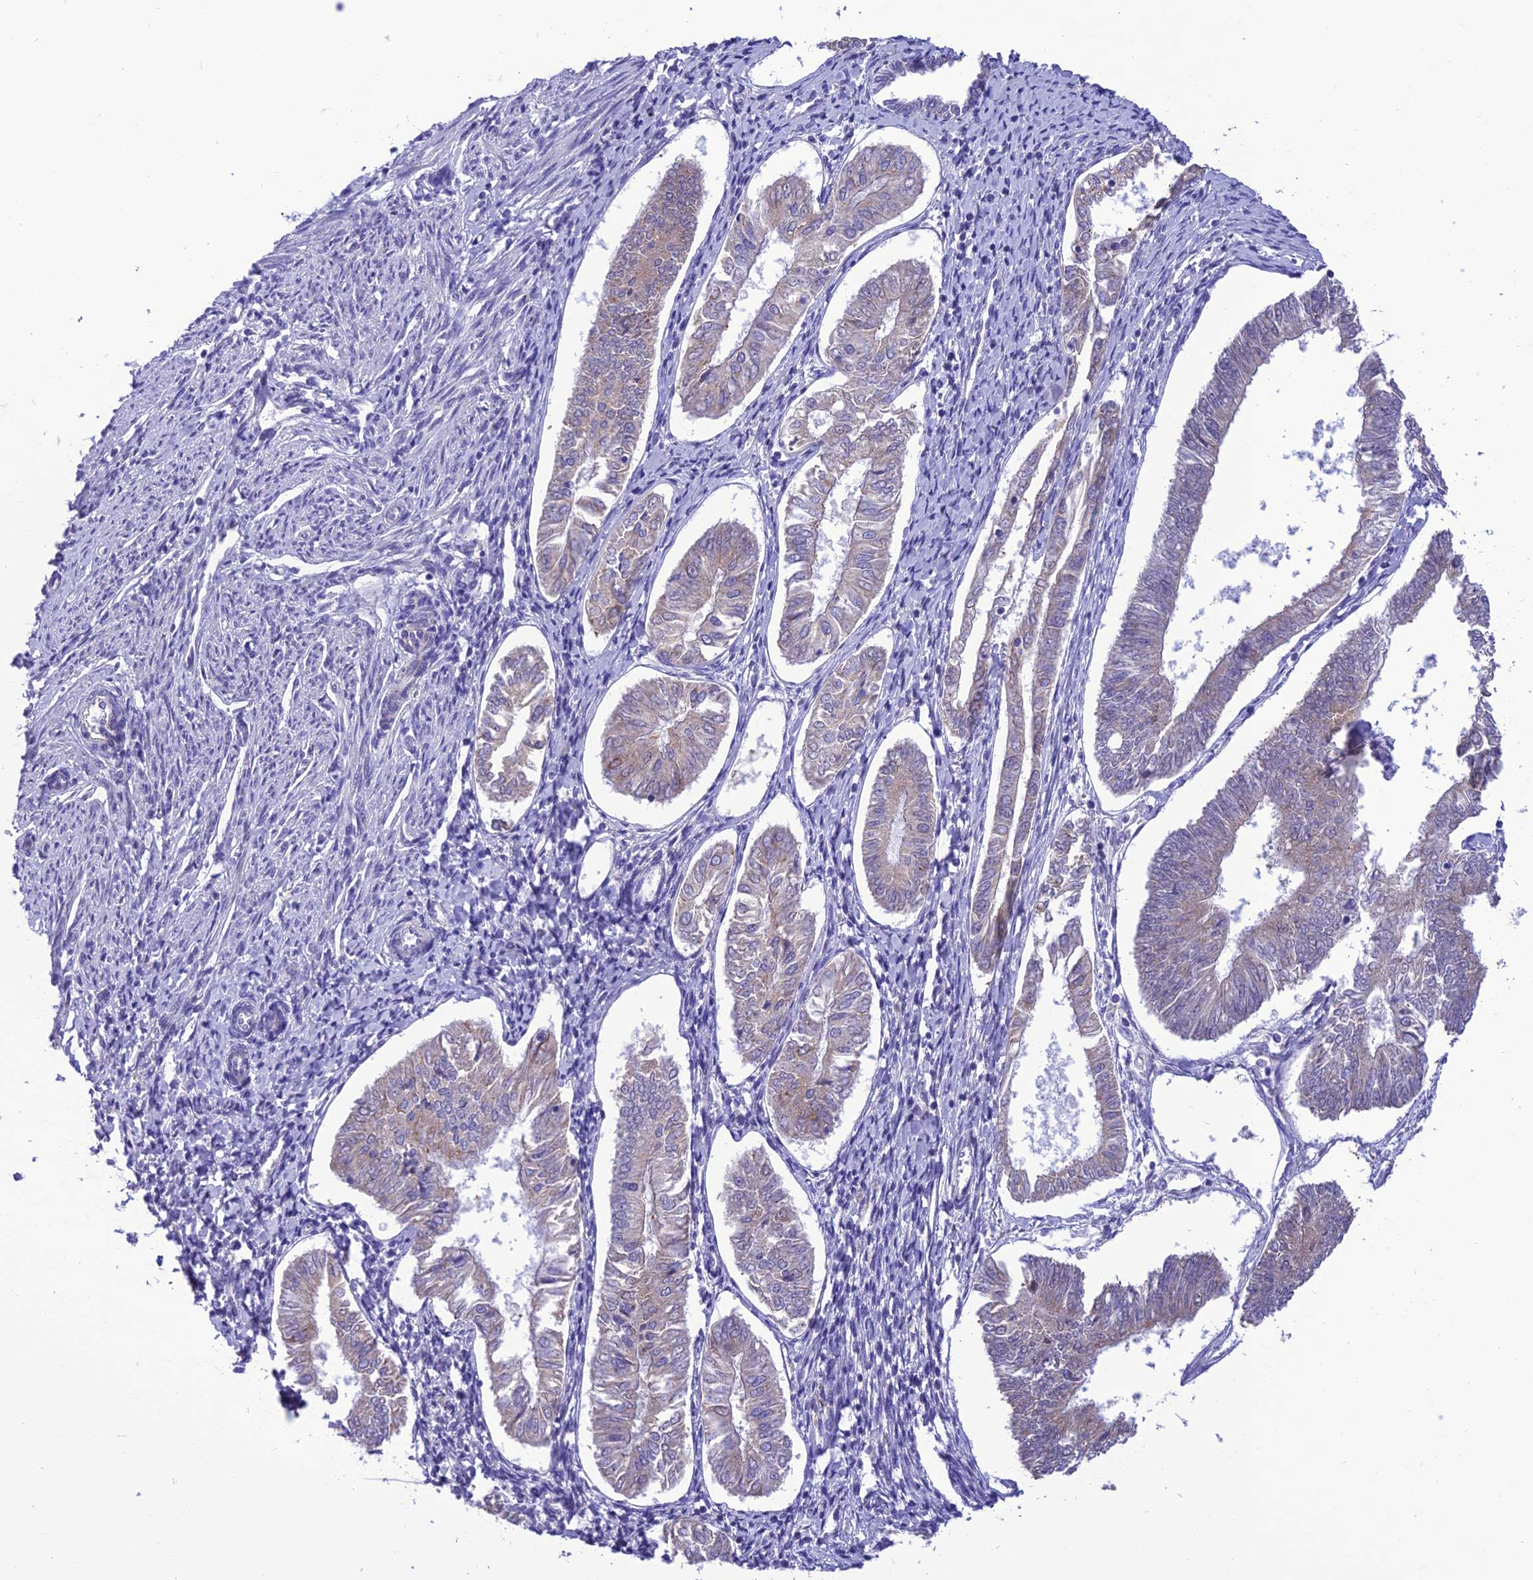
{"staining": {"intensity": "negative", "quantity": "none", "location": "none"}, "tissue": "endometrial cancer", "cell_type": "Tumor cells", "image_type": "cancer", "snomed": [{"axis": "morphology", "description": "Adenocarcinoma, NOS"}, {"axis": "topography", "description": "Endometrium"}], "caption": "This is a micrograph of IHC staining of endometrial cancer, which shows no positivity in tumor cells.", "gene": "RNF126", "patient": {"sex": "female", "age": 58}}